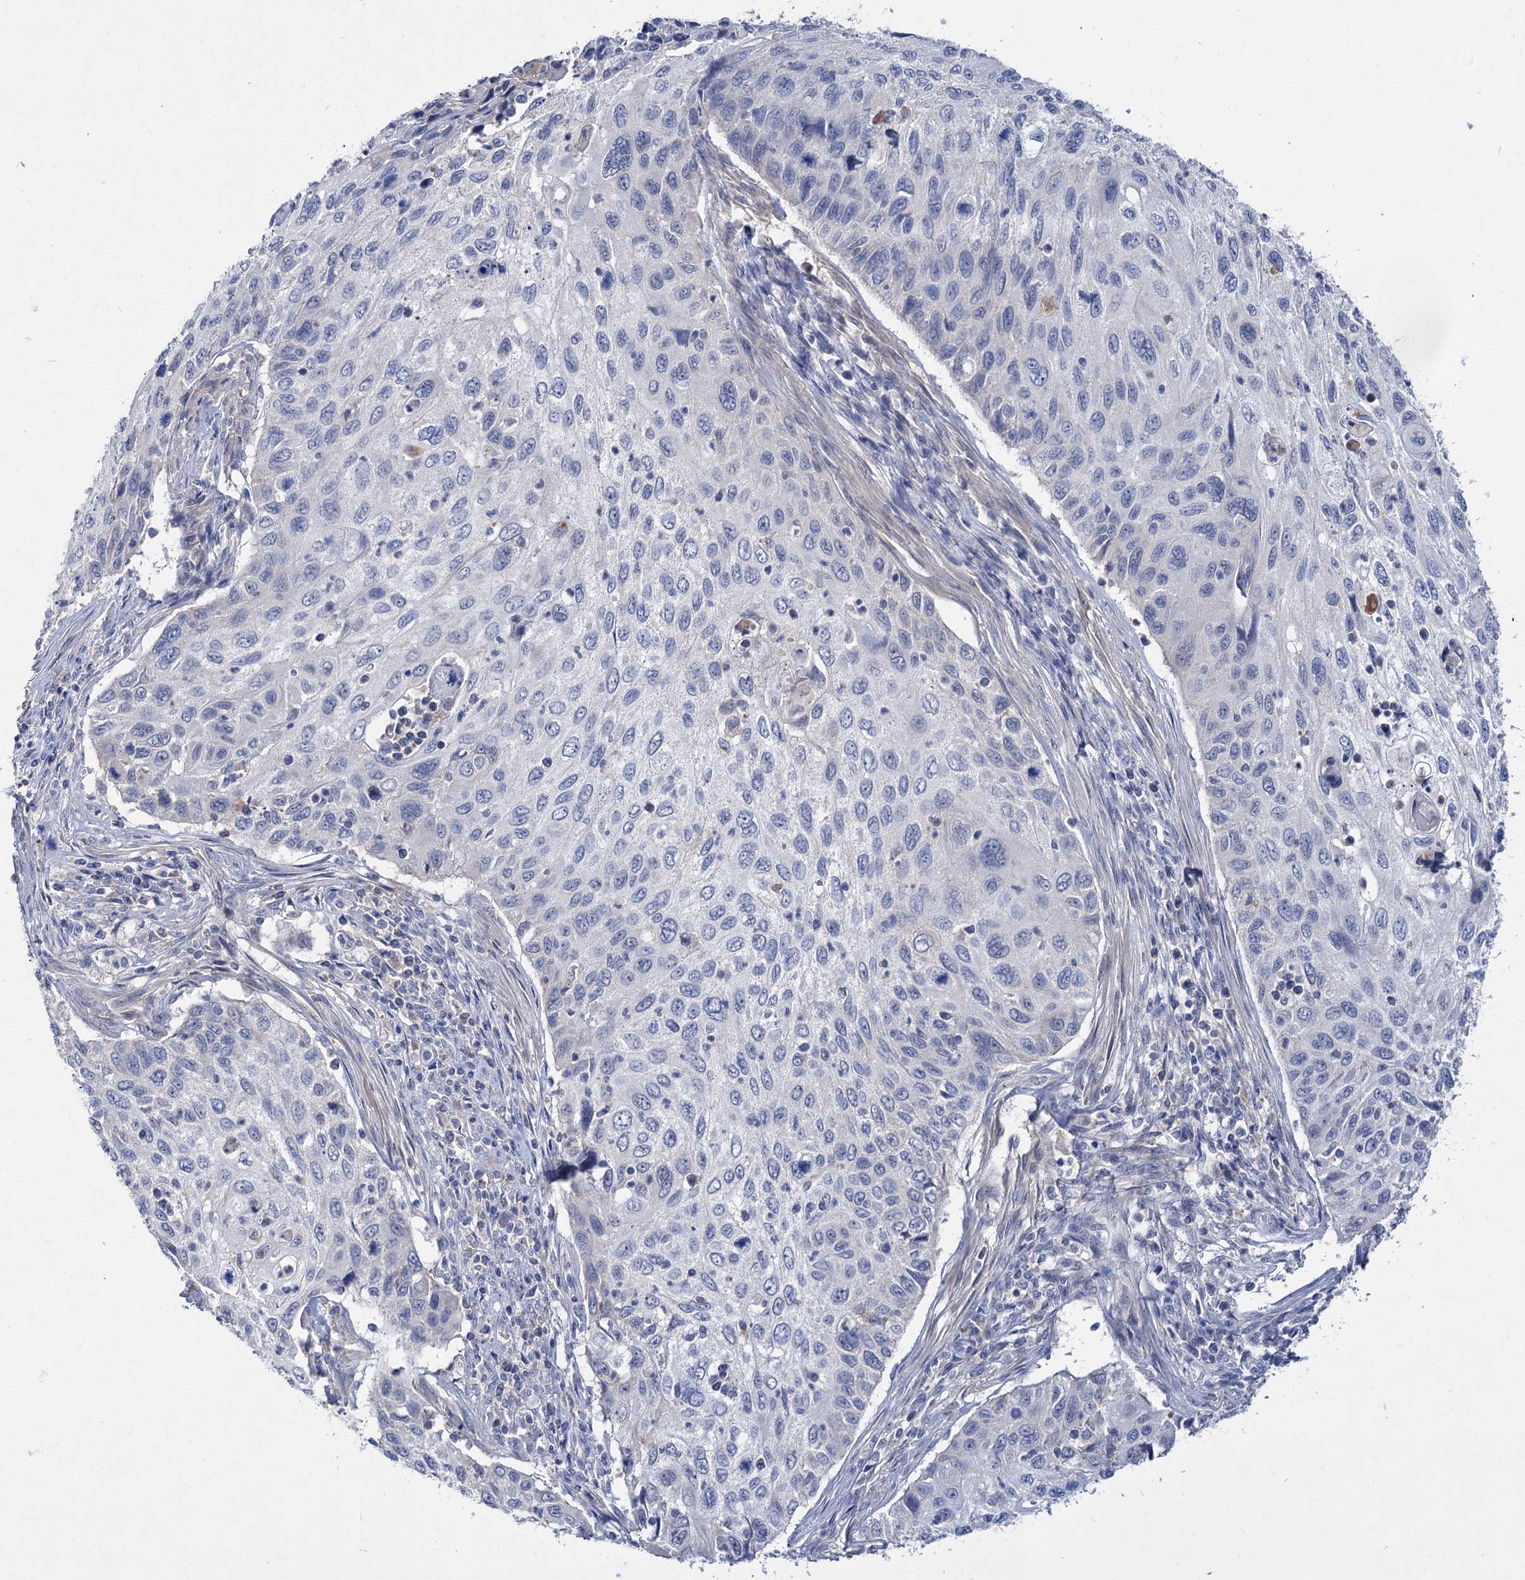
{"staining": {"intensity": "negative", "quantity": "none", "location": "none"}, "tissue": "cervical cancer", "cell_type": "Tumor cells", "image_type": "cancer", "snomed": [{"axis": "morphology", "description": "Squamous cell carcinoma, NOS"}, {"axis": "topography", "description": "Cervix"}], "caption": "A high-resolution histopathology image shows immunohistochemistry staining of cervical squamous cell carcinoma, which displays no significant positivity in tumor cells.", "gene": "ATP4A", "patient": {"sex": "female", "age": 70}}